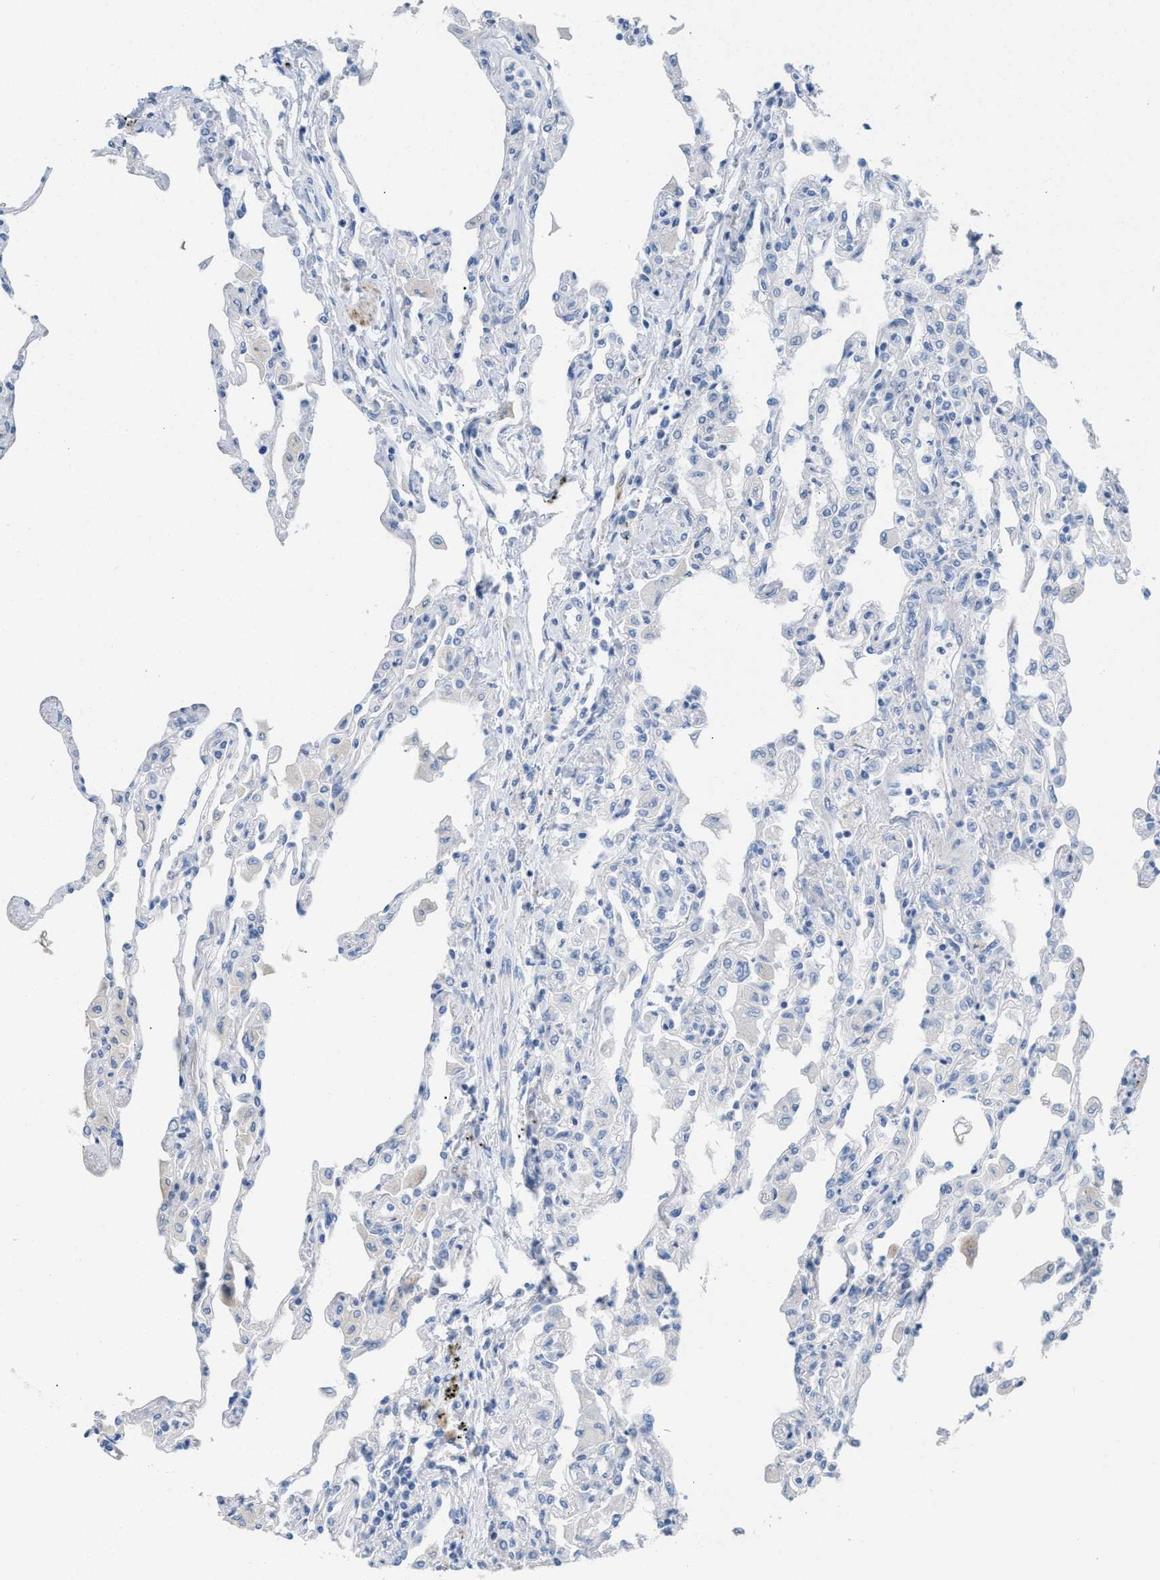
{"staining": {"intensity": "negative", "quantity": "none", "location": "none"}, "tissue": "lung", "cell_type": "Alveolar cells", "image_type": "normal", "snomed": [{"axis": "morphology", "description": "Normal tissue, NOS"}, {"axis": "topography", "description": "Bronchus"}, {"axis": "topography", "description": "Lung"}], "caption": "This is an immunohistochemistry (IHC) image of unremarkable human lung. There is no expression in alveolar cells.", "gene": "MPP3", "patient": {"sex": "female", "age": 49}}